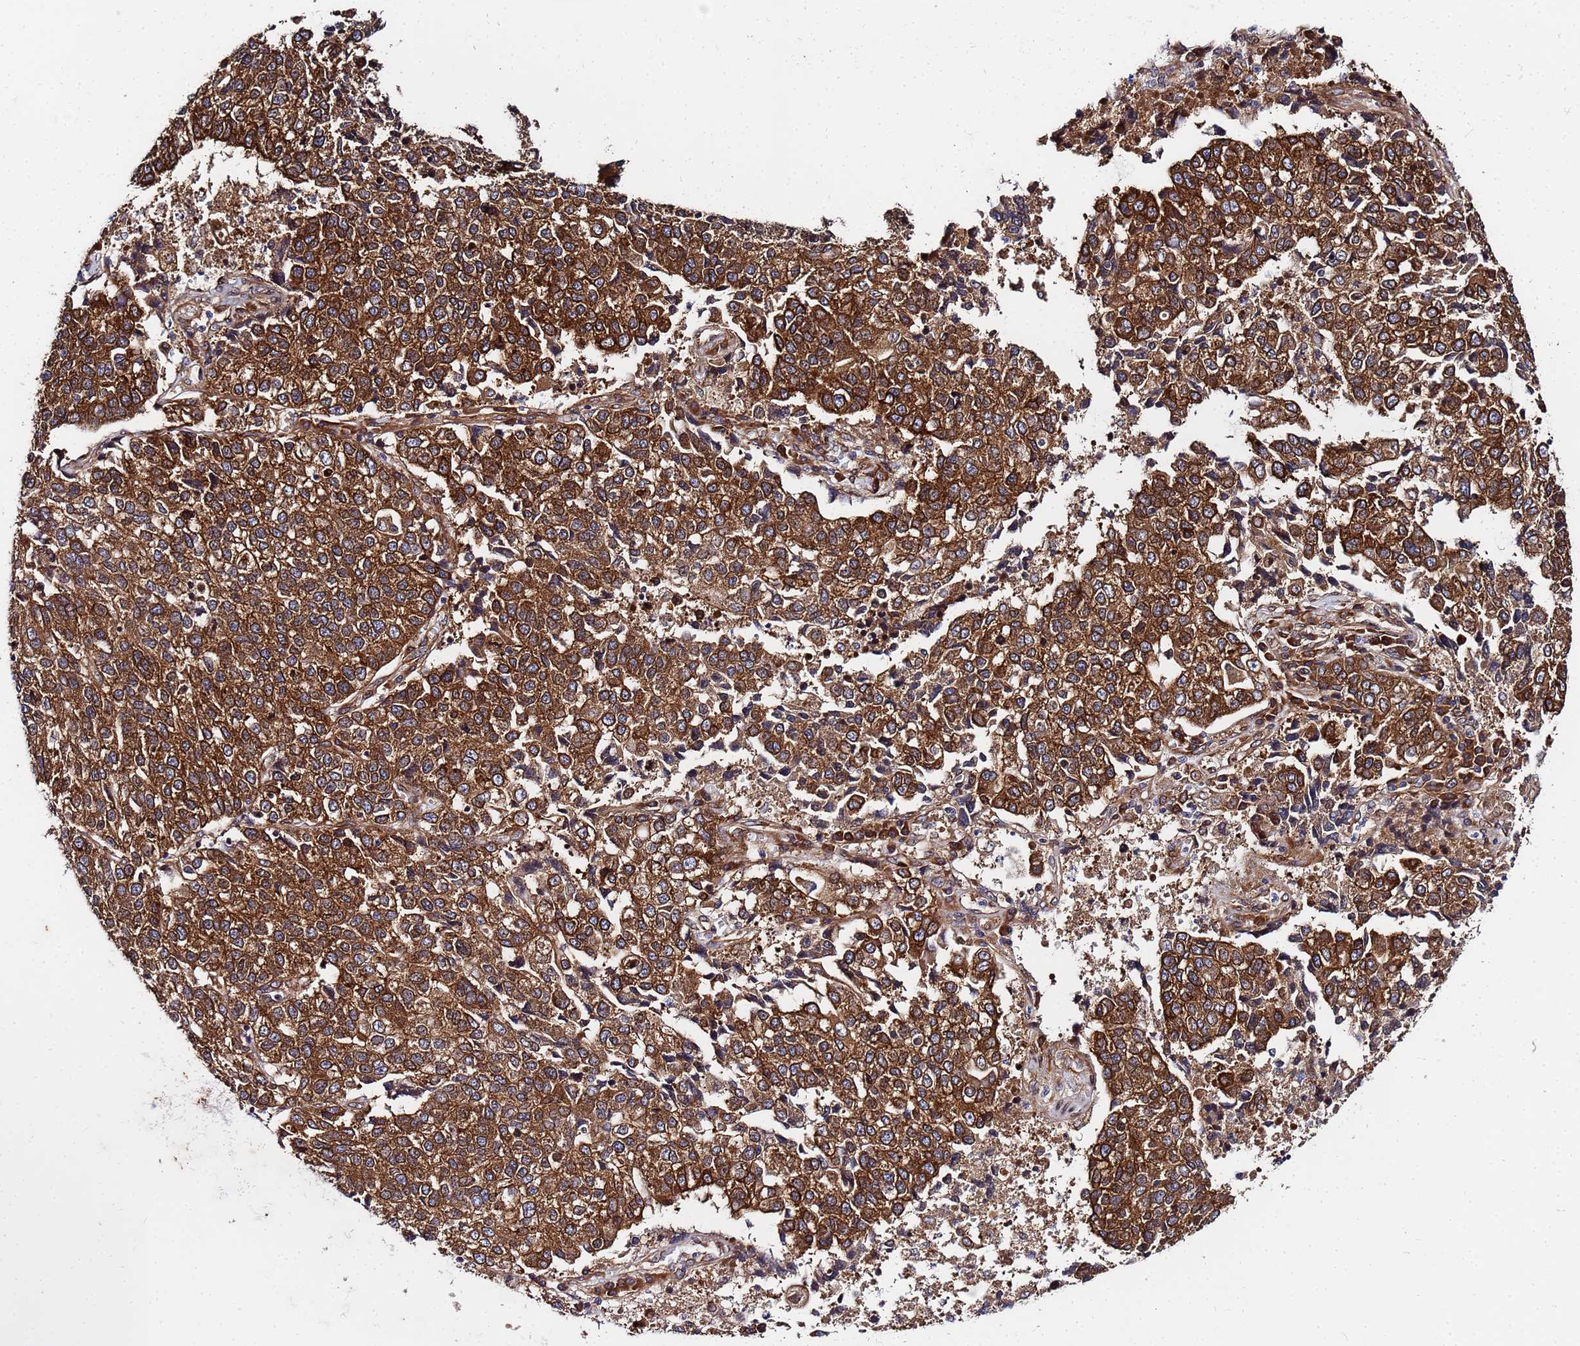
{"staining": {"intensity": "strong", "quantity": ">75%", "location": "cytoplasmic/membranous"}, "tissue": "lung cancer", "cell_type": "Tumor cells", "image_type": "cancer", "snomed": [{"axis": "morphology", "description": "Adenocarcinoma, NOS"}, {"axis": "topography", "description": "Lung"}], "caption": "The histopathology image shows a brown stain indicating the presence of a protein in the cytoplasmic/membranous of tumor cells in lung adenocarcinoma.", "gene": "UNC93B1", "patient": {"sex": "male", "age": 49}}